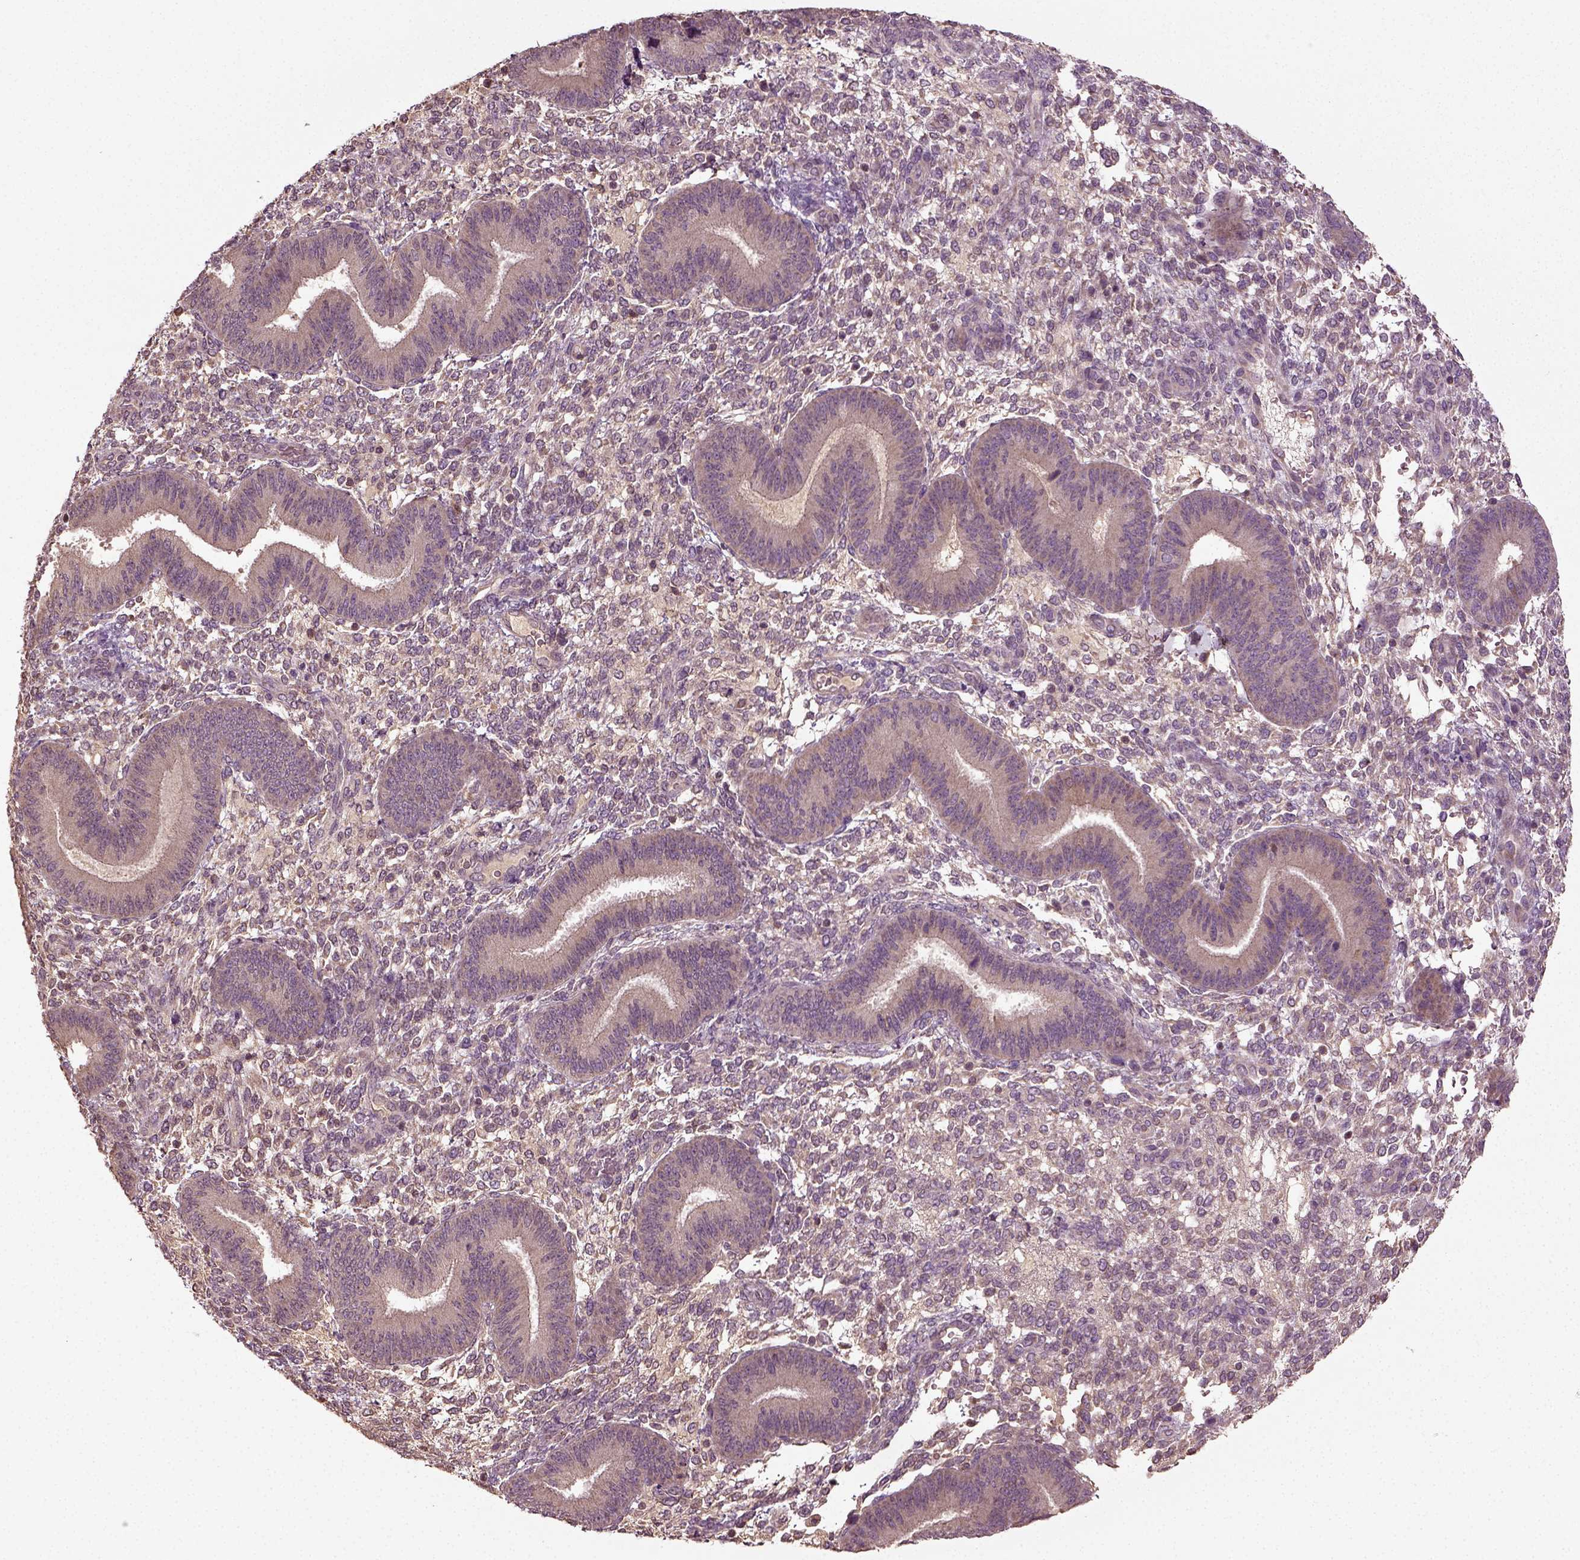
{"staining": {"intensity": "negative", "quantity": "none", "location": "none"}, "tissue": "endometrium", "cell_type": "Cells in endometrial stroma", "image_type": "normal", "snomed": [{"axis": "morphology", "description": "Normal tissue, NOS"}, {"axis": "topography", "description": "Endometrium"}], "caption": "DAB (3,3'-diaminobenzidine) immunohistochemical staining of normal endometrium demonstrates no significant expression in cells in endometrial stroma.", "gene": "ERV3", "patient": {"sex": "female", "age": 39}}